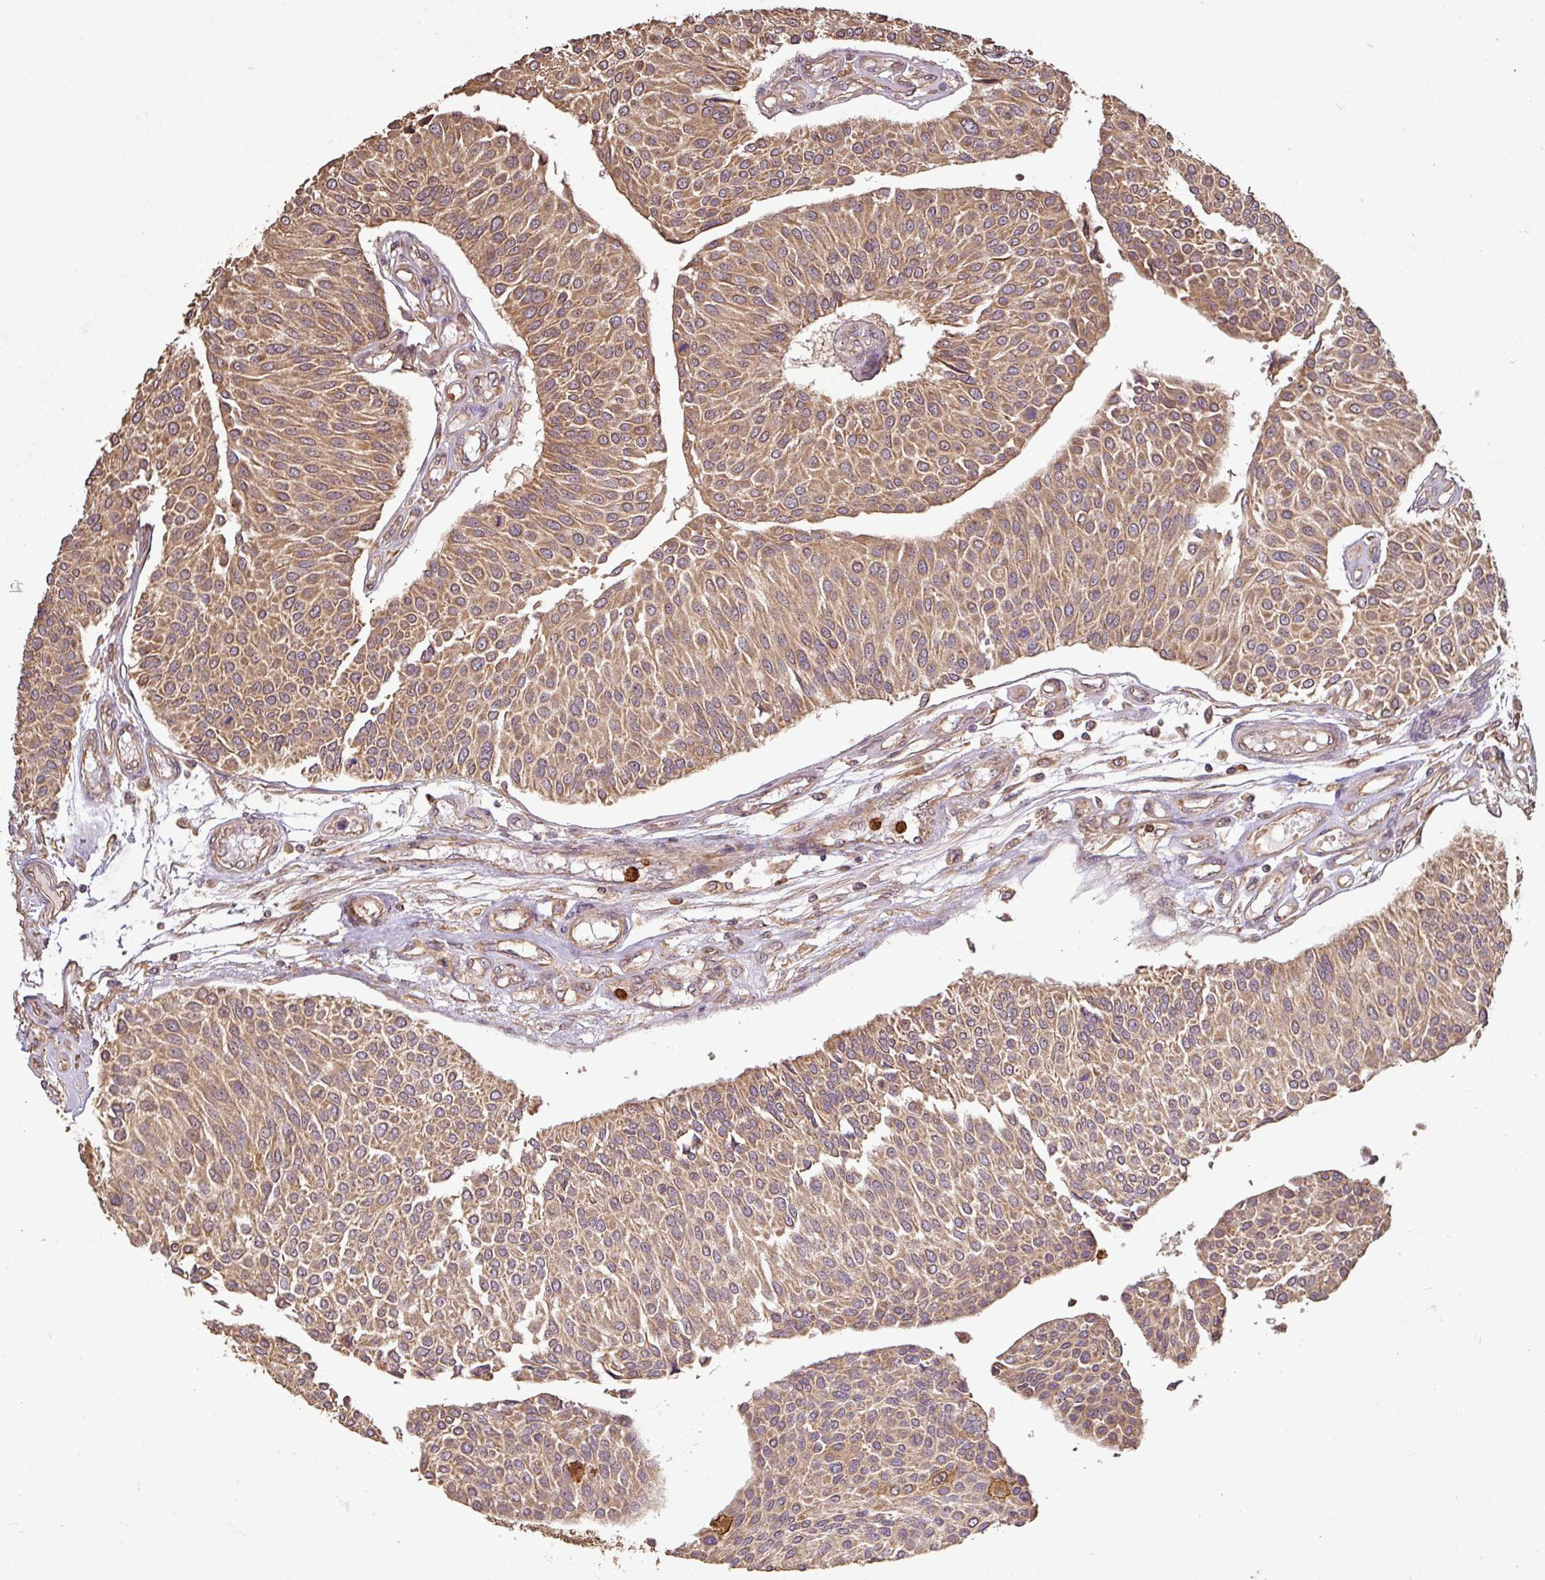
{"staining": {"intensity": "moderate", "quantity": ">75%", "location": "cytoplasmic/membranous"}, "tissue": "urothelial cancer", "cell_type": "Tumor cells", "image_type": "cancer", "snomed": [{"axis": "morphology", "description": "Urothelial carcinoma, NOS"}, {"axis": "topography", "description": "Urinary bladder"}], "caption": "An image of human urothelial cancer stained for a protein shows moderate cytoplasmic/membranous brown staining in tumor cells.", "gene": "PLEKHM1", "patient": {"sex": "male", "age": 55}}